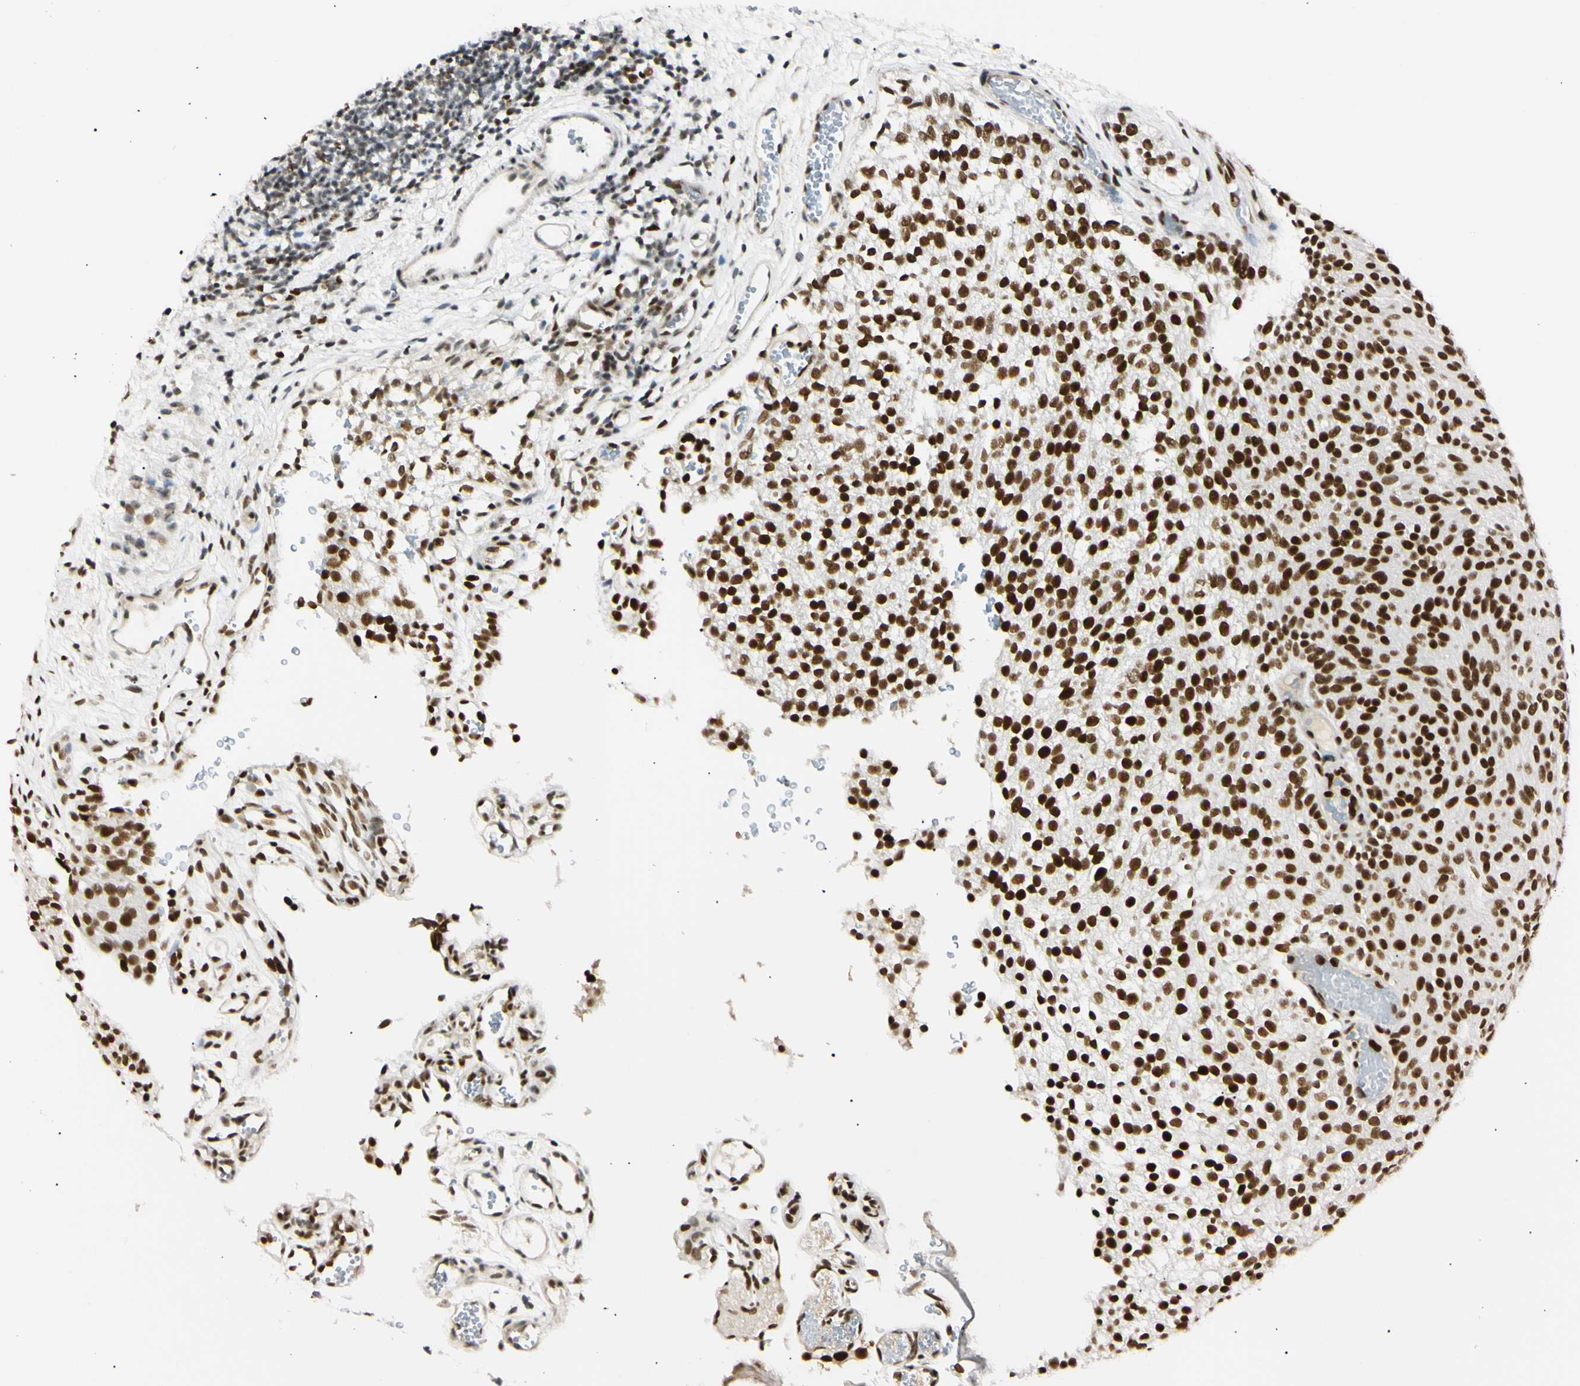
{"staining": {"intensity": "strong", "quantity": ">75%", "location": "nuclear"}, "tissue": "urothelial cancer", "cell_type": "Tumor cells", "image_type": "cancer", "snomed": [{"axis": "morphology", "description": "Urothelial carcinoma, Low grade"}, {"axis": "topography", "description": "Urinary bladder"}], "caption": "About >75% of tumor cells in urothelial cancer show strong nuclear protein positivity as visualized by brown immunohistochemical staining.", "gene": "ZNF134", "patient": {"sex": "male", "age": 78}}